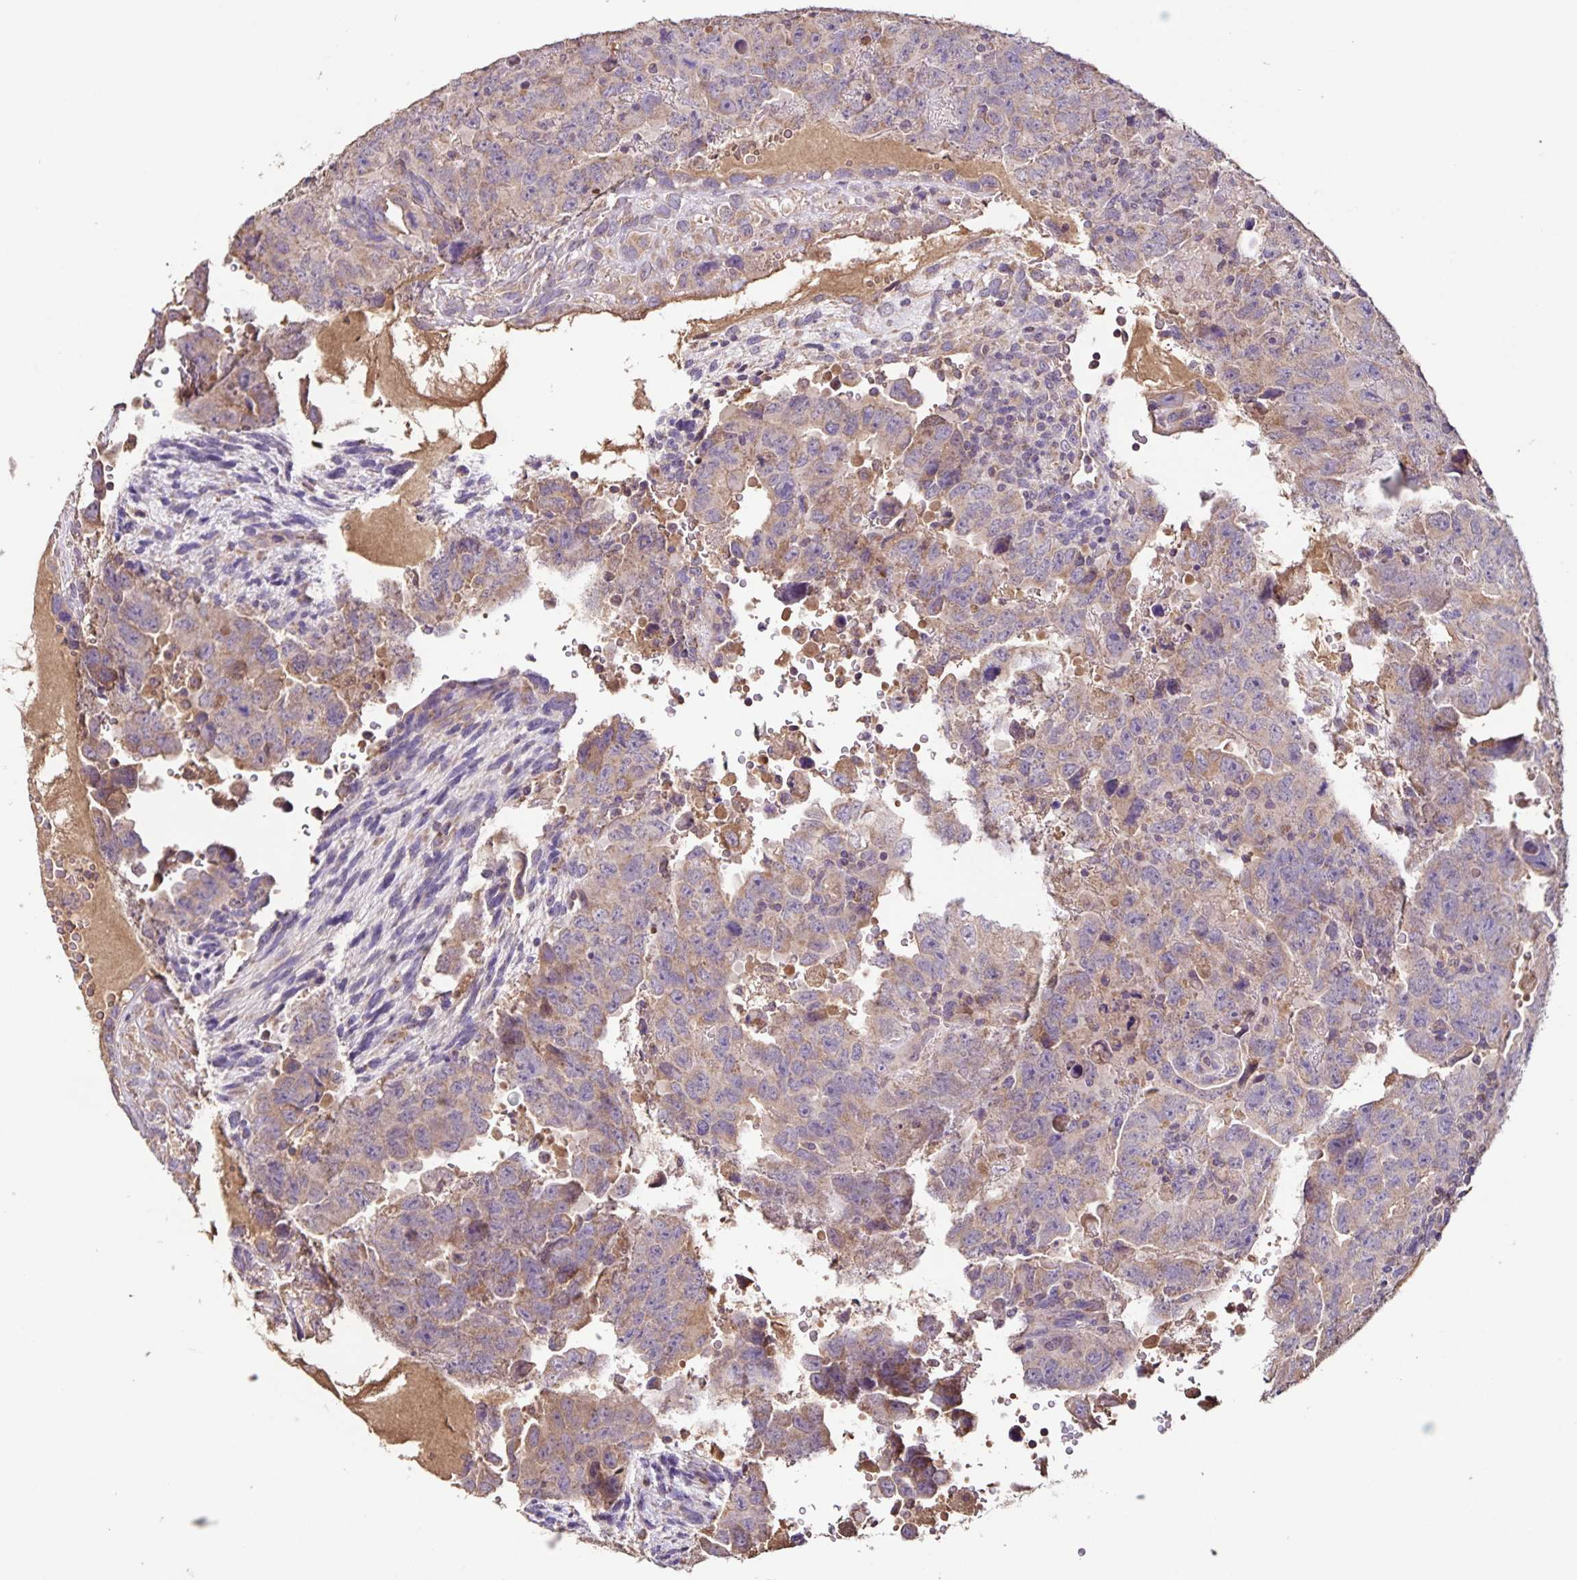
{"staining": {"intensity": "weak", "quantity": "25%-75%", "location": "cytoplasmic/membranous"}, "tissue": "testis cancer", "cell_type": "Tumor cells", "image_type": "cancer", "snomed": [{"axis": "morphology", "description": "Carcinoma, Embryonal, NOS"}, {"axis": "topography", "description": "Testis"}], "caption": "Testis cancer tissue demonstrates weak cytoplasmic/membranous staining in approximately 25%-75% of tumor cells, visualized by immunohistochemistry.", "gene": "MAN1A1", "patient": {"sex": "male", "age": 24}}